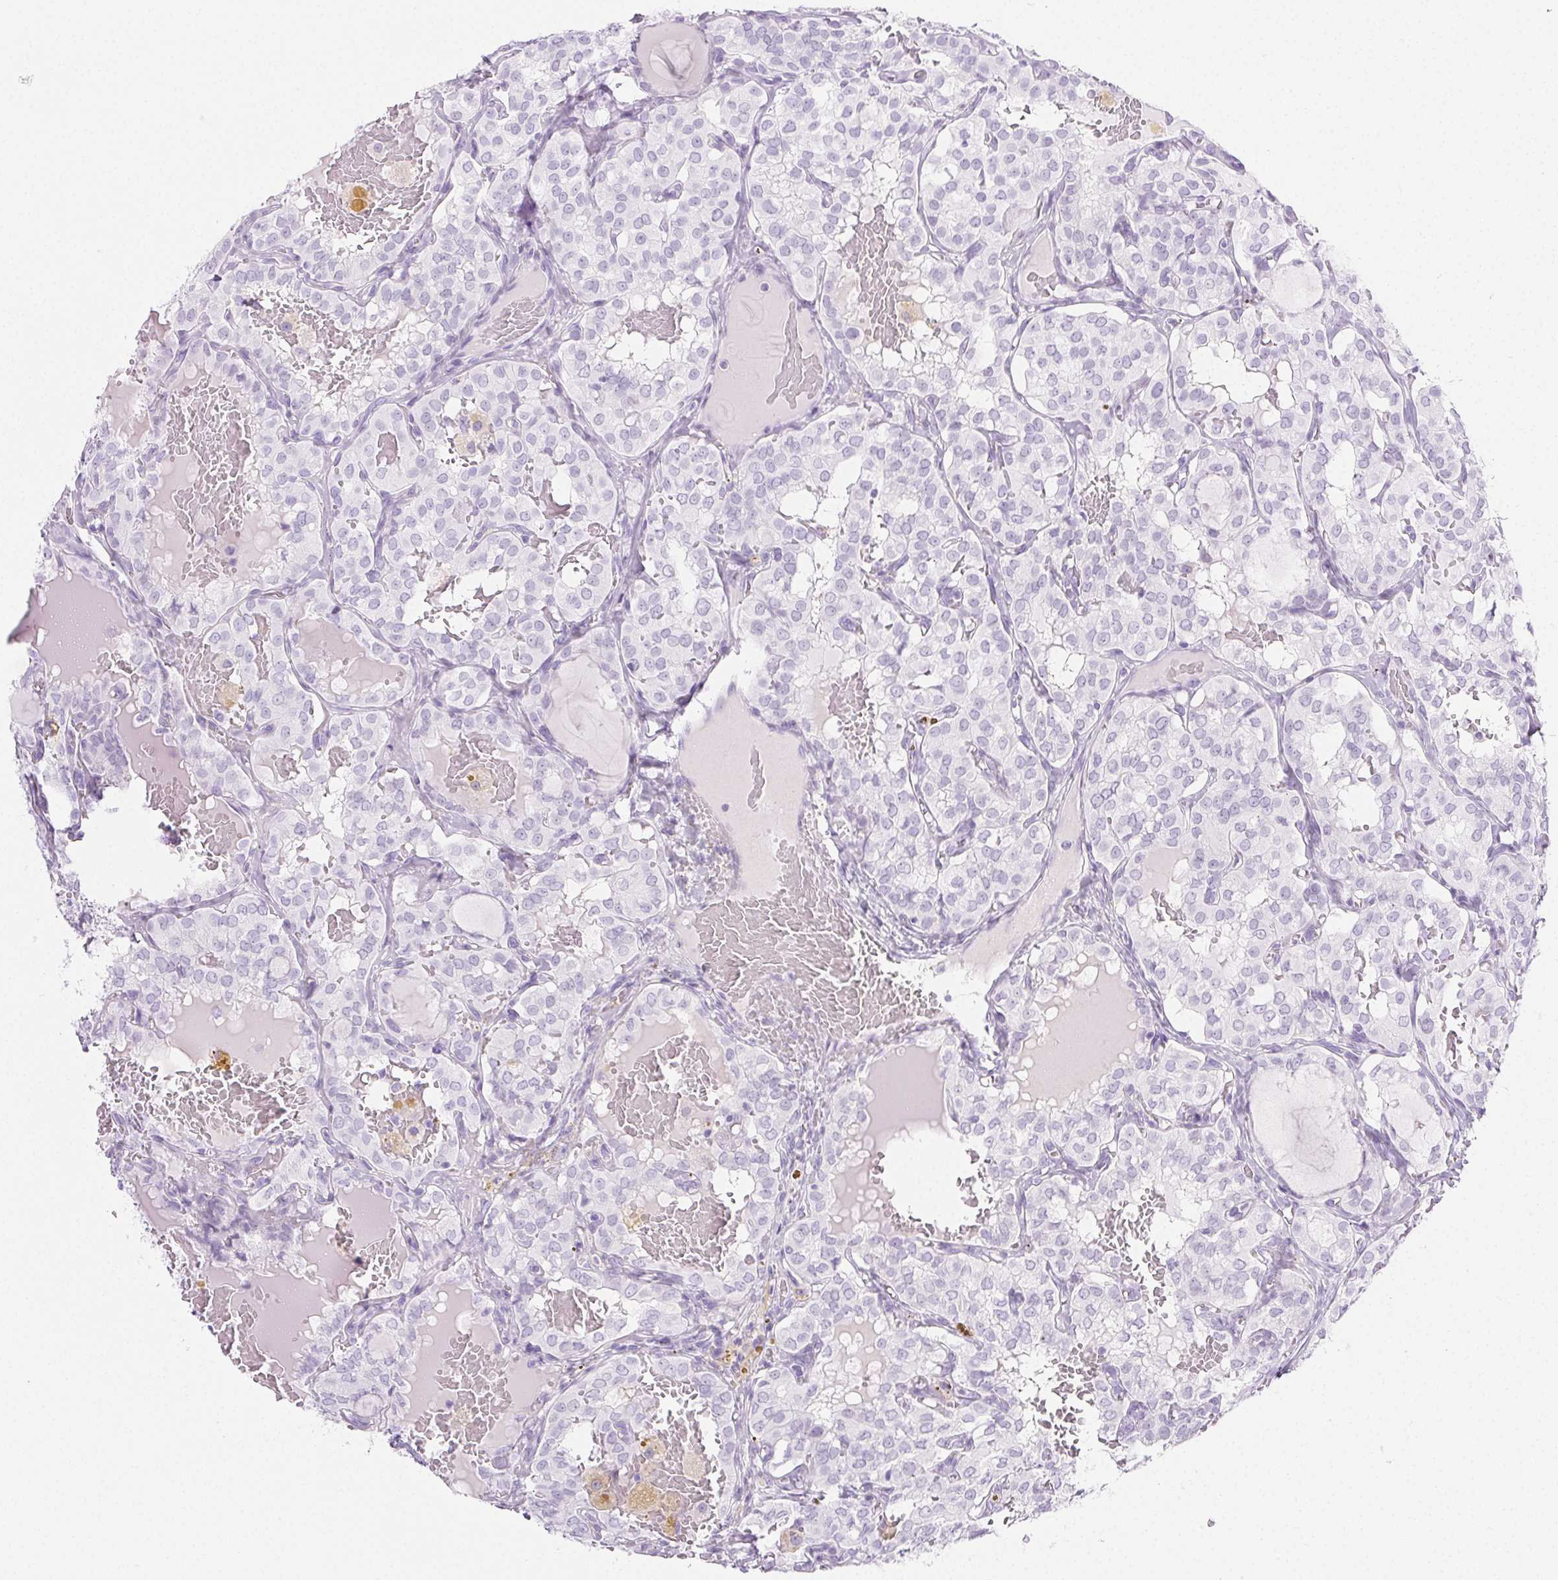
{"staining": {"intensity": "negative", "quantity": "none", "location": "none"}, "tissue": "thyroid cancer", "cell_type": "Tumor cells", "image_type": "cancer", "snomed": [{"axis": "morphology", "description": "Papillary adenocarcinoma, NOS"}, {"axis": "topography", "description": "Thyroid gland"}], "caption": "Protein analysis of thyroid papillary adenocarcinoma demonstrates no significant positivity in tumor cells. (Brightfield microscopy of DAB (3,3'-diaminobenzidine) IHC at high magnification).", "gene": "PI3", "patient": {"sex": "male", "age": 20}}